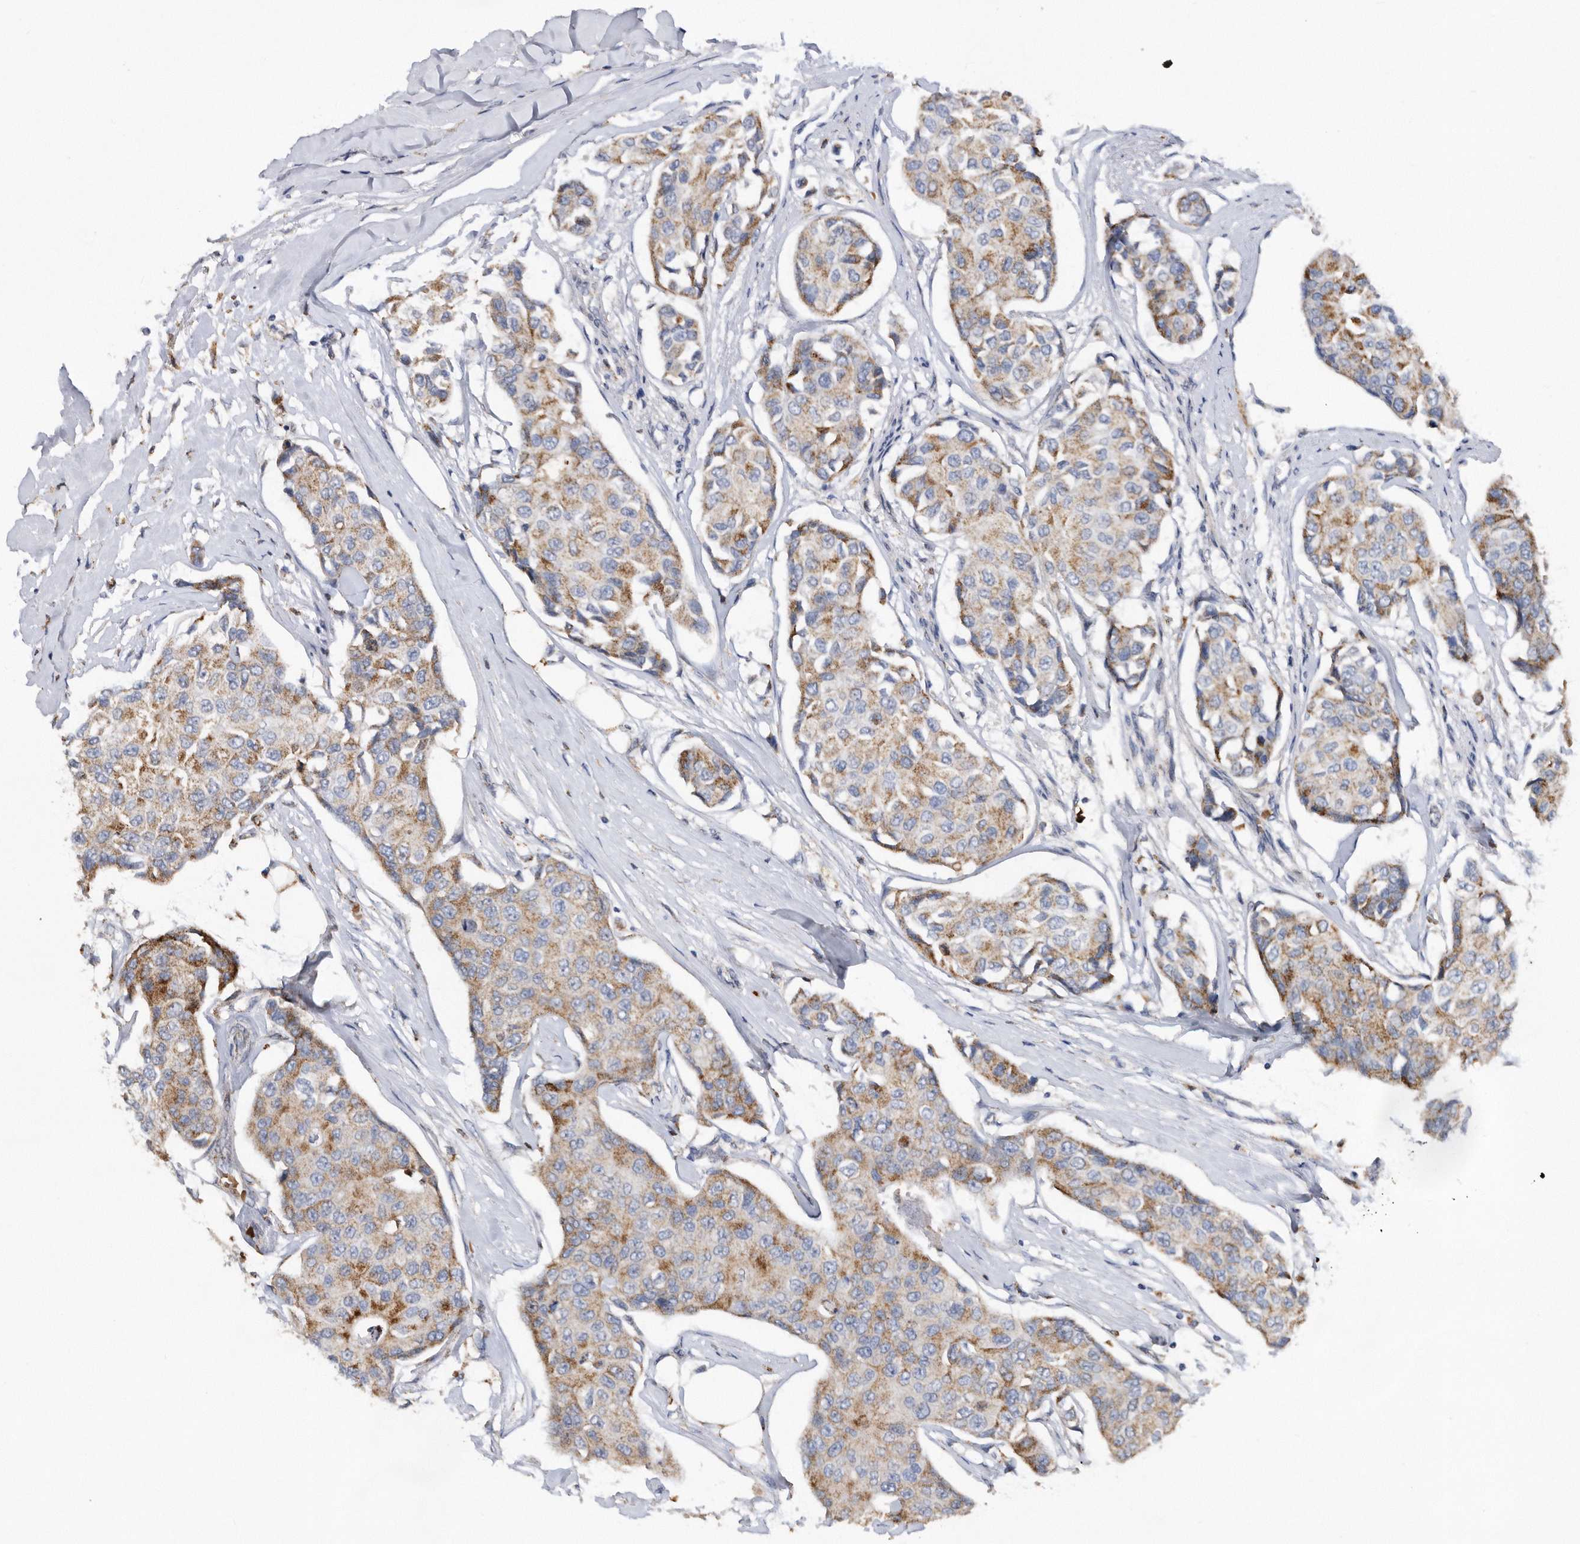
{"staining": {"intensity": "moderate", "quantity": ">75%", "location": "cytoplasmic/membranous"}, "tissue": "breast cancer", "cell_type": "Tumor cells", "image_type": "cancer", "snomed": [{"axis": "morphology", "description": "Duct carcinoma"}, {"axis": "topography", "description": "Breast"}], "caption": "DAB immunohistochemical staining of infiltrating ductal carcinoma (breast) demonstrates moderate cytoplasmic/membranous protein staining in about >75% of tumor cells. (IHC, brightfield microscopy, high magnification).", "gene": "CRISPLD2", "patient": {"sex": "female", "age": 80}}